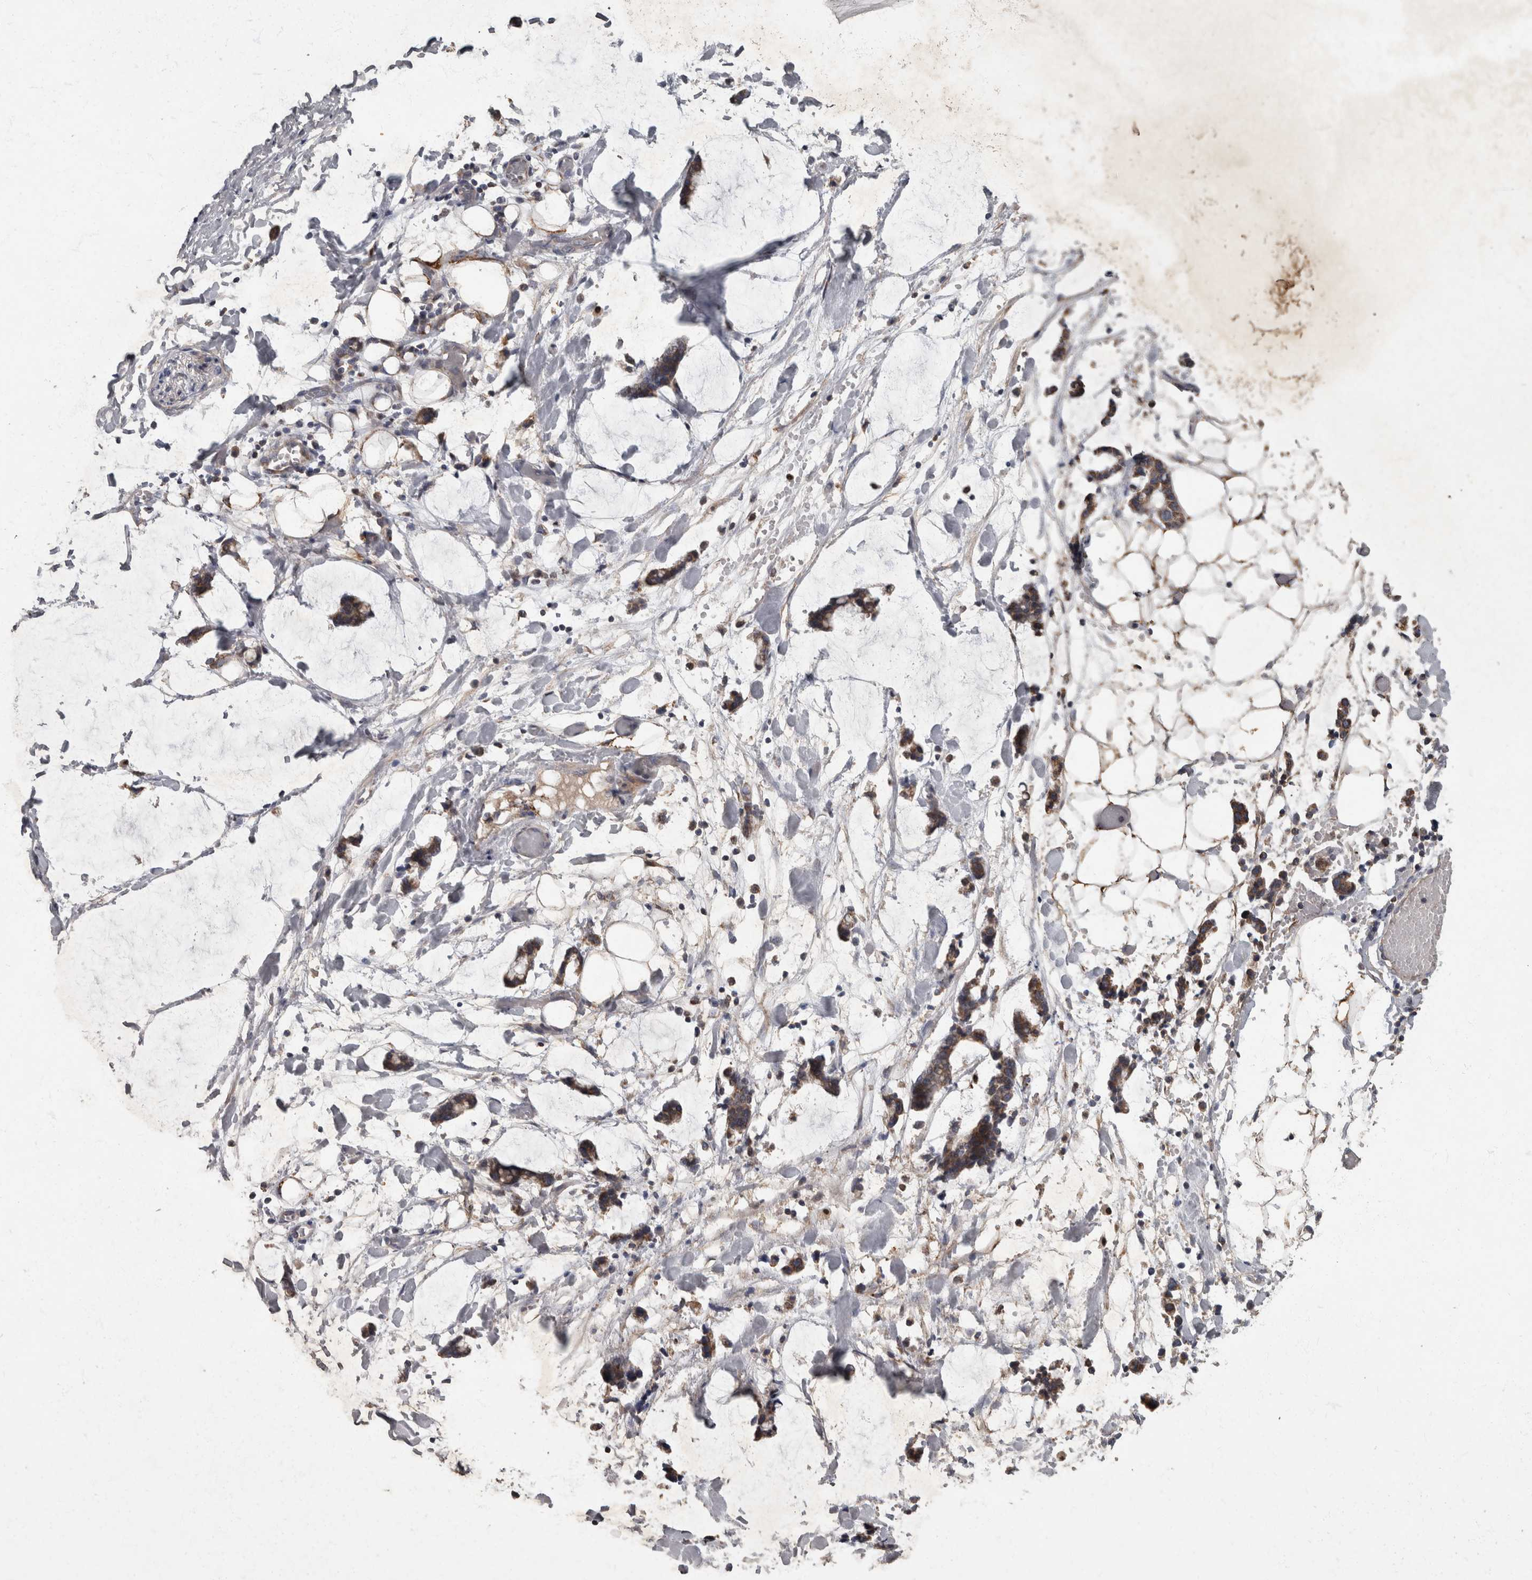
{"staining": {"intensity": "negative", "quantity": "none", "location": "none"}, "tissue": "adipose tissue", "cell_type": "Adipocytes", "image_type": "normal", "snomed": [{"axis": "morphology", "description": "Normal tissue, NOS"}, {"axis": "morphology", "description": "Adenocarcinoma, NOS"}, {"axis": "topography", "description": "Smooth muscle"}, {"axis": "topography", "description": "Colon"}], "caption": "DAB immunohistochemical staining of benign human adipose tissue reveals no significant positivity in adipocytes. The staining was performed using DAB (3,3'-diaminobenzidine) to visualize the protein expression in brown, while the nuclei were stained in blue with hematoxylin (Magnification: 20x).", "gene": "PPP1R3C", "patient": {"sex": "male", "age": 14}}